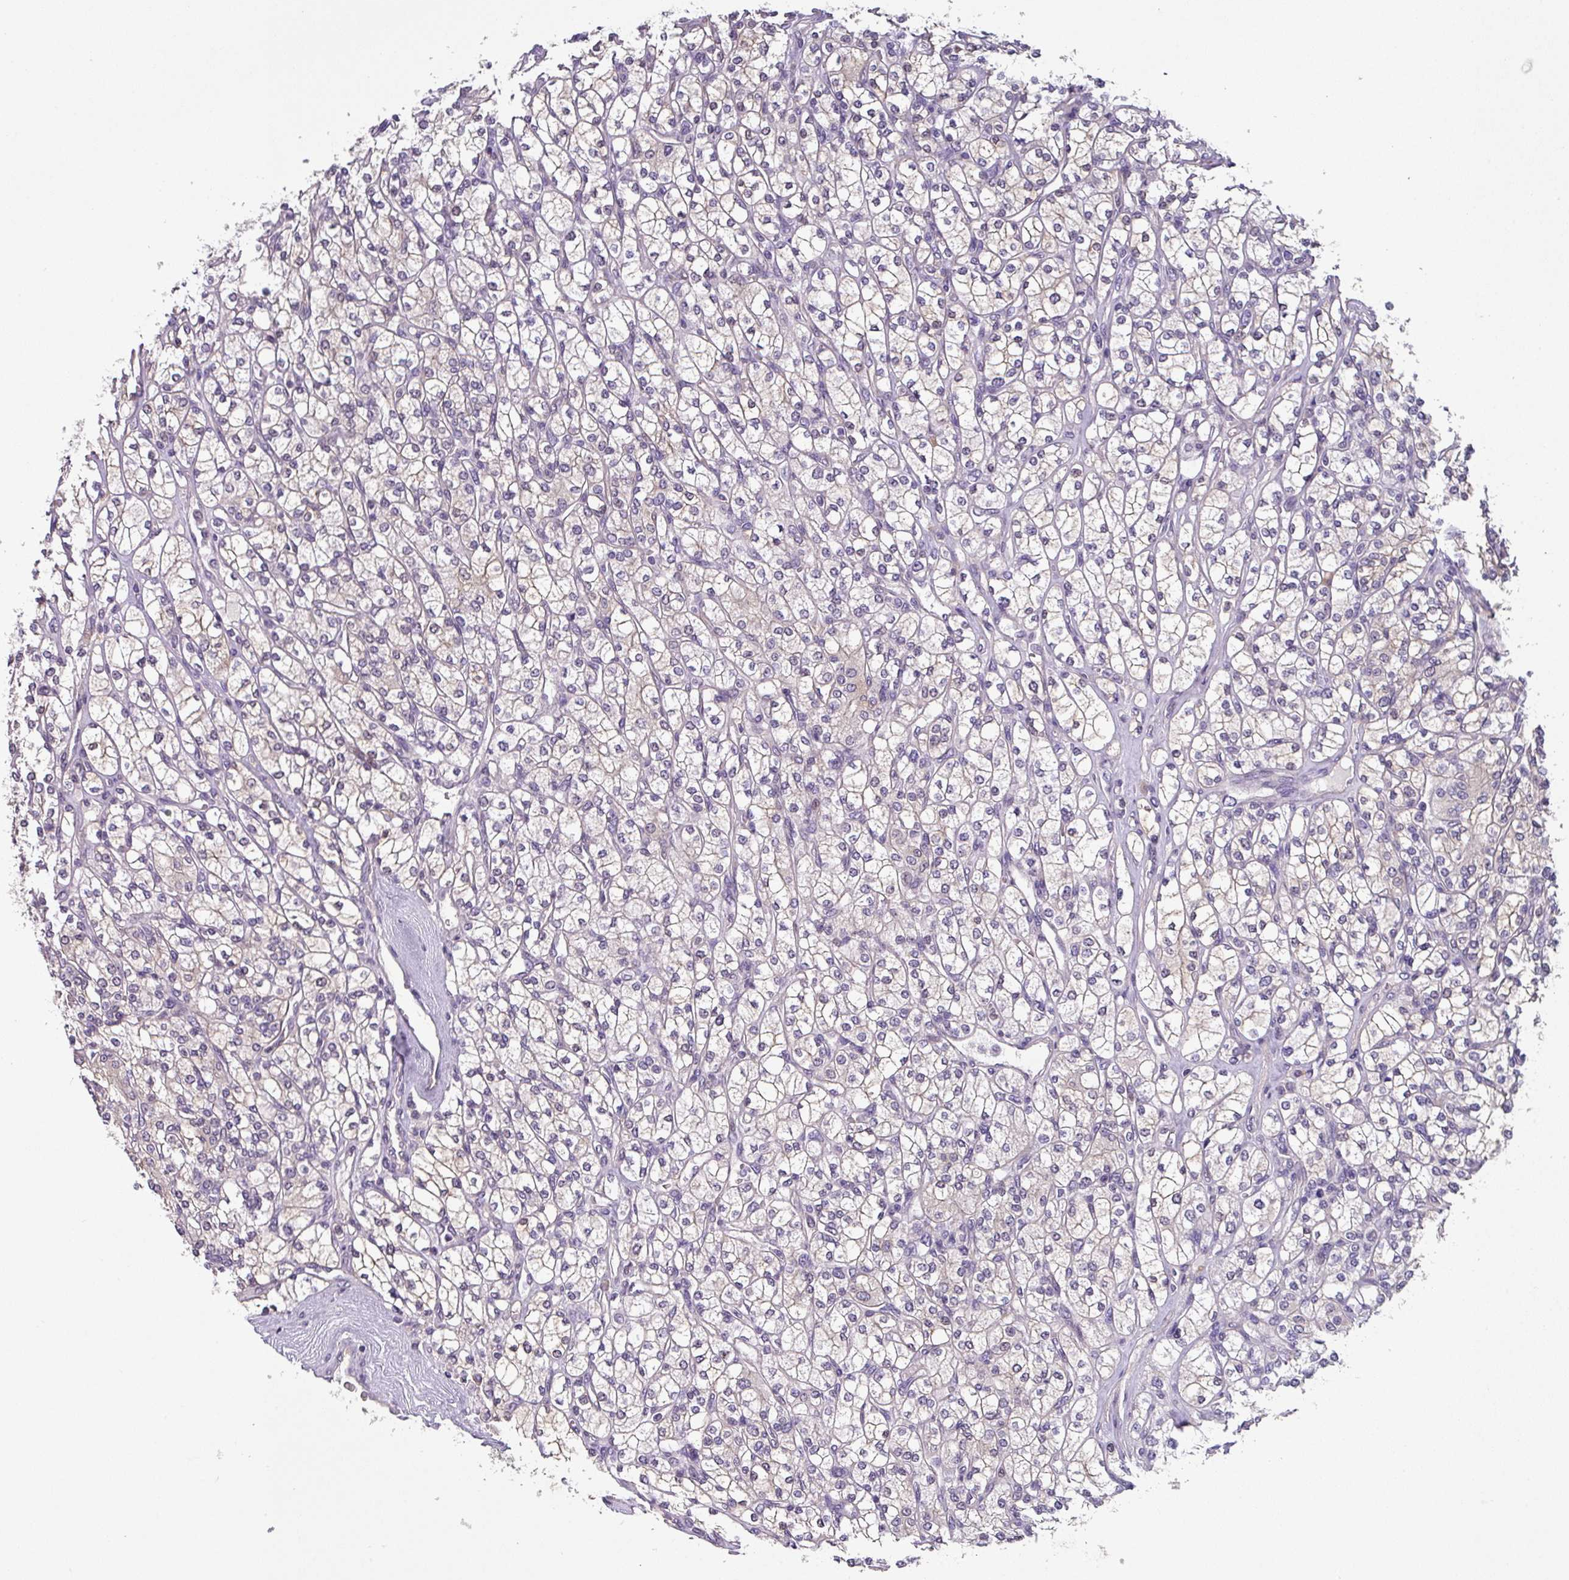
{"staining": {"intensity": "negative", "quantity": "none", "location": "none"}, "tissue": "renal cancer", "cell_type": "Tumor cells", "image_type": "cancer", "snomed": [{"axis": "morphology", "description": "Adenocarcinoma, NOS"}, {"axis": "topography", "description": "Kidney"}], "caption": "High power microscopy photomicrograph of an IHC micrograph of adenocarcinoma (renal), revealing no significant expression in tumor cells.", "gene": "ZFP3", "patient": {"sex": "male", "age": 77}}